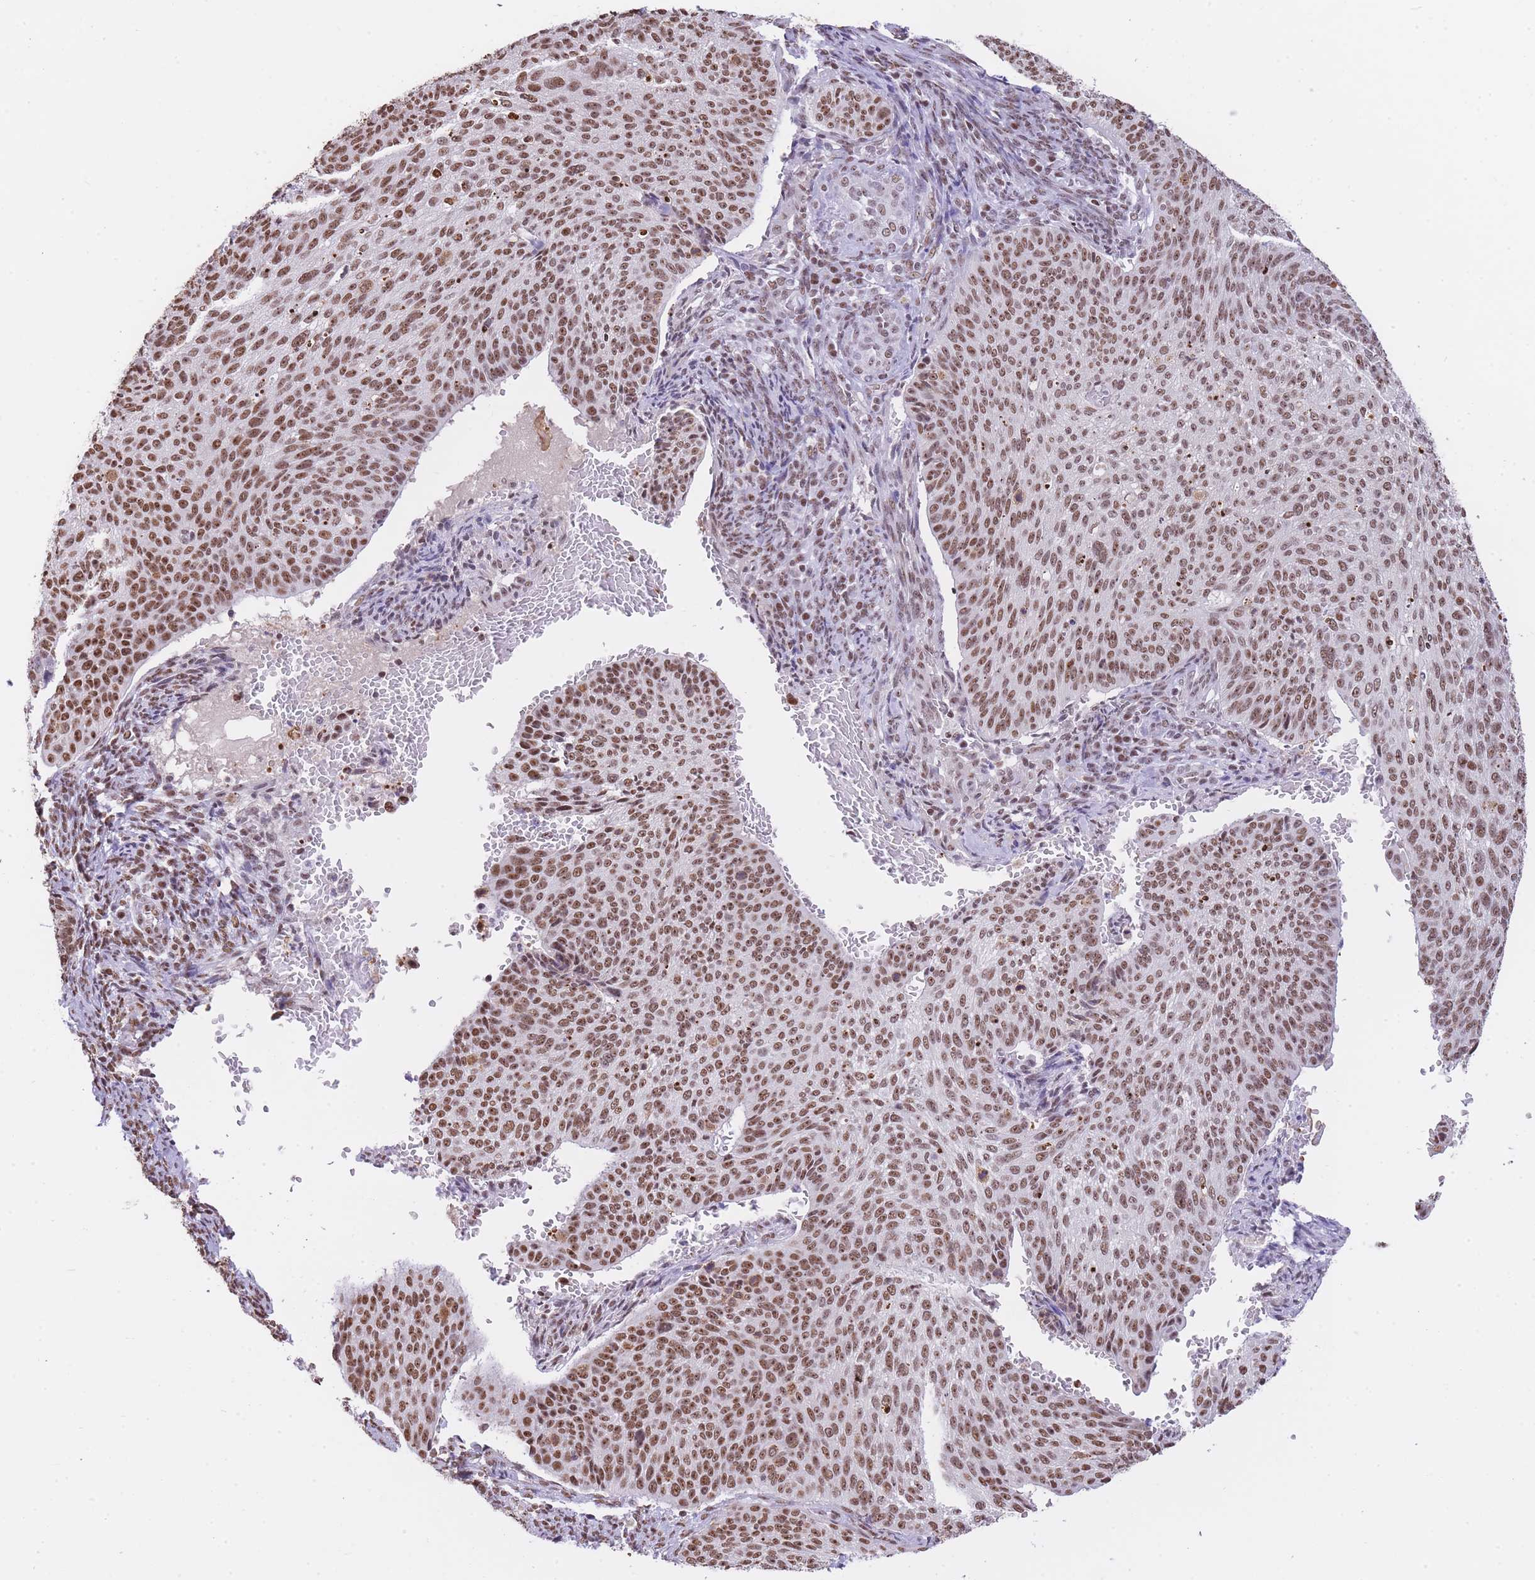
{"staining": {"intensity": "moderate", "quantity": ">75%", "location": "nuclear"}, "tissue": "cervical cancer", "cell_type": "Tumor cells", "image_type": "cancer", "snomed": [{"axis": "morphology", "description": "Squamous cell carcinoma, NOS"}, {"axis": "topography", "description": "Cervix"}], "caption": "IHC of cervical cancer demonstrates medium levels of moderate nuclear expression in about >75% of tumor cells.", "gene": "EVC2", "patient": {"sex": "female", "age": 70}}